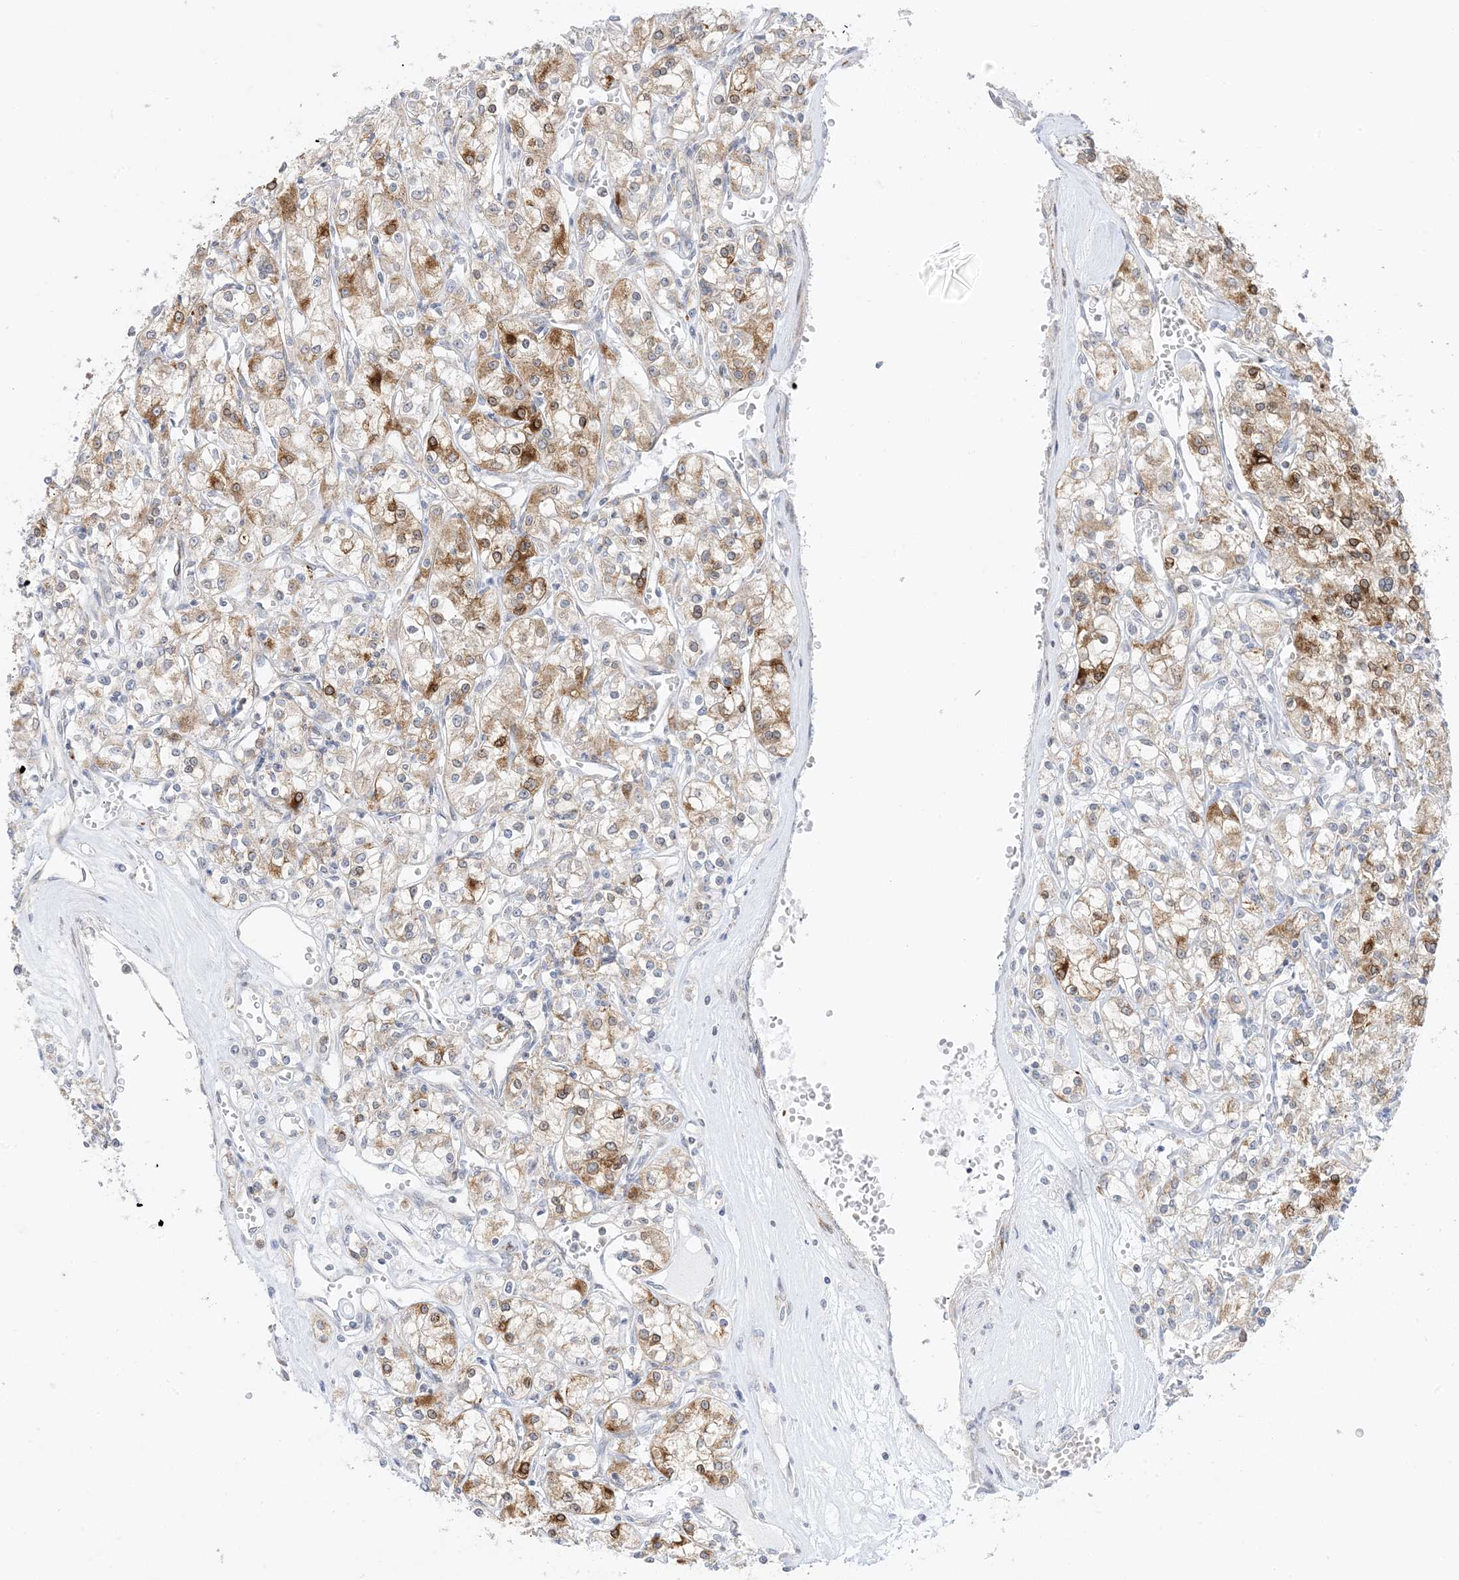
{"staining": {"intensity": "moderate", "quantity": ">75%", "location": "cytoplasmic/membranous"}, "tissue": "renal cancer", "cell_type": "Tumor cells", "image_type": "cancer", "snomed": [{"axis": "morphology", "description": "Adenocarcinoma, NOS"}, {"axis": "topography", "description": "Kidney"}], "caption": "A micrograph showing moderate cytoplasmic/membranous positivity in about >75% of tumor cells in adenocarcinoma (renal), as visualized by brown immunohistochemical staining.", "gene": "RAC1", "patient": {"sex": "female", "age": 59}}